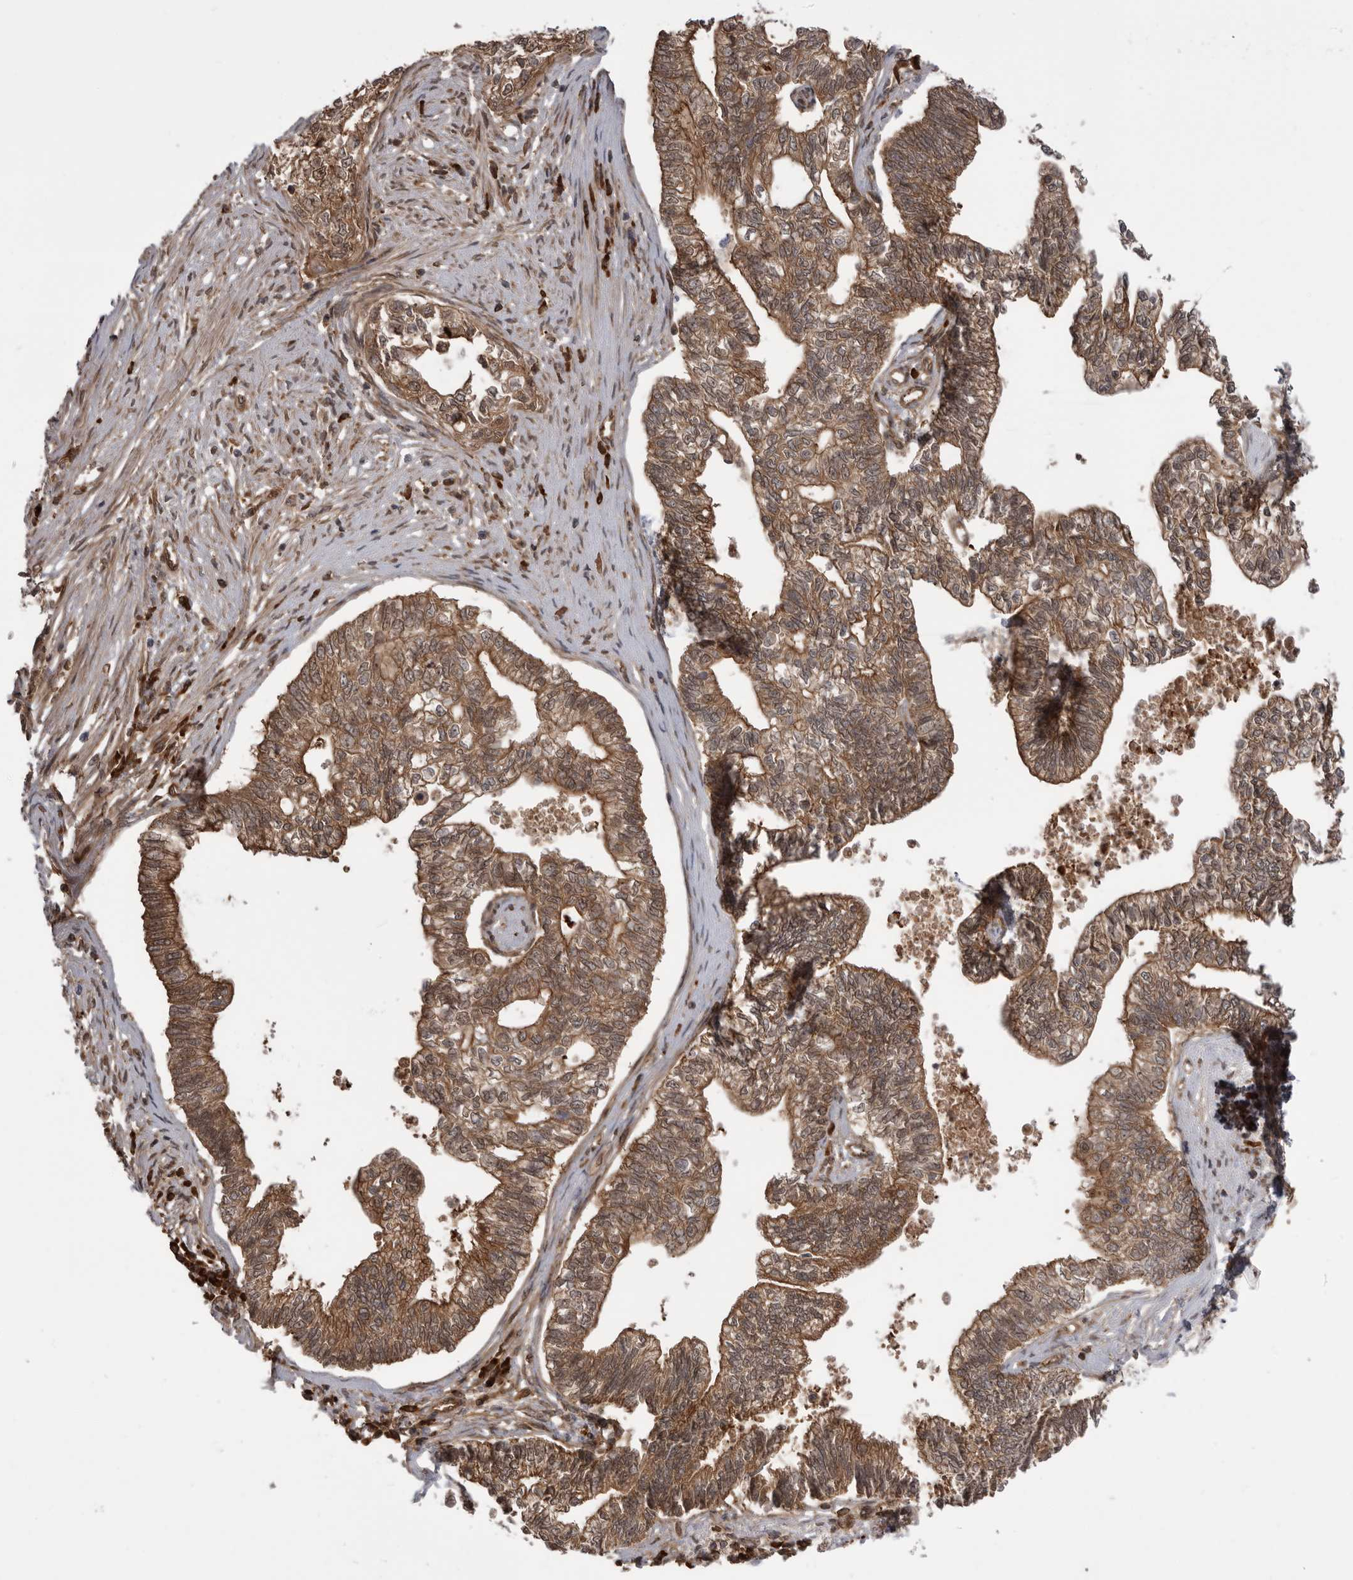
{"staining": {"intensity": "moderate", "quantity": ">75%", "location": "cytoplasmic/membranous,nuclear"}, "tissue": "pancreatic cancer", "cell_type": "Tumor cells", "image_type": "cancer", "snomed": [{"axis": "morphology", "description": "Adenocarcinoma, NOS"}, {"axis": "topography", "description": "Pancreas"}], "caption": "Immunohistochemical staining of adenocarcinoma (pancreatic) demonstrates medium levels of moderate cytoplasmic/membranous and nuclear expression in approximately >75% of tumor cells.", "gene": "RAB3GAP2", "patient": {"sex": "male", "age": 72}}